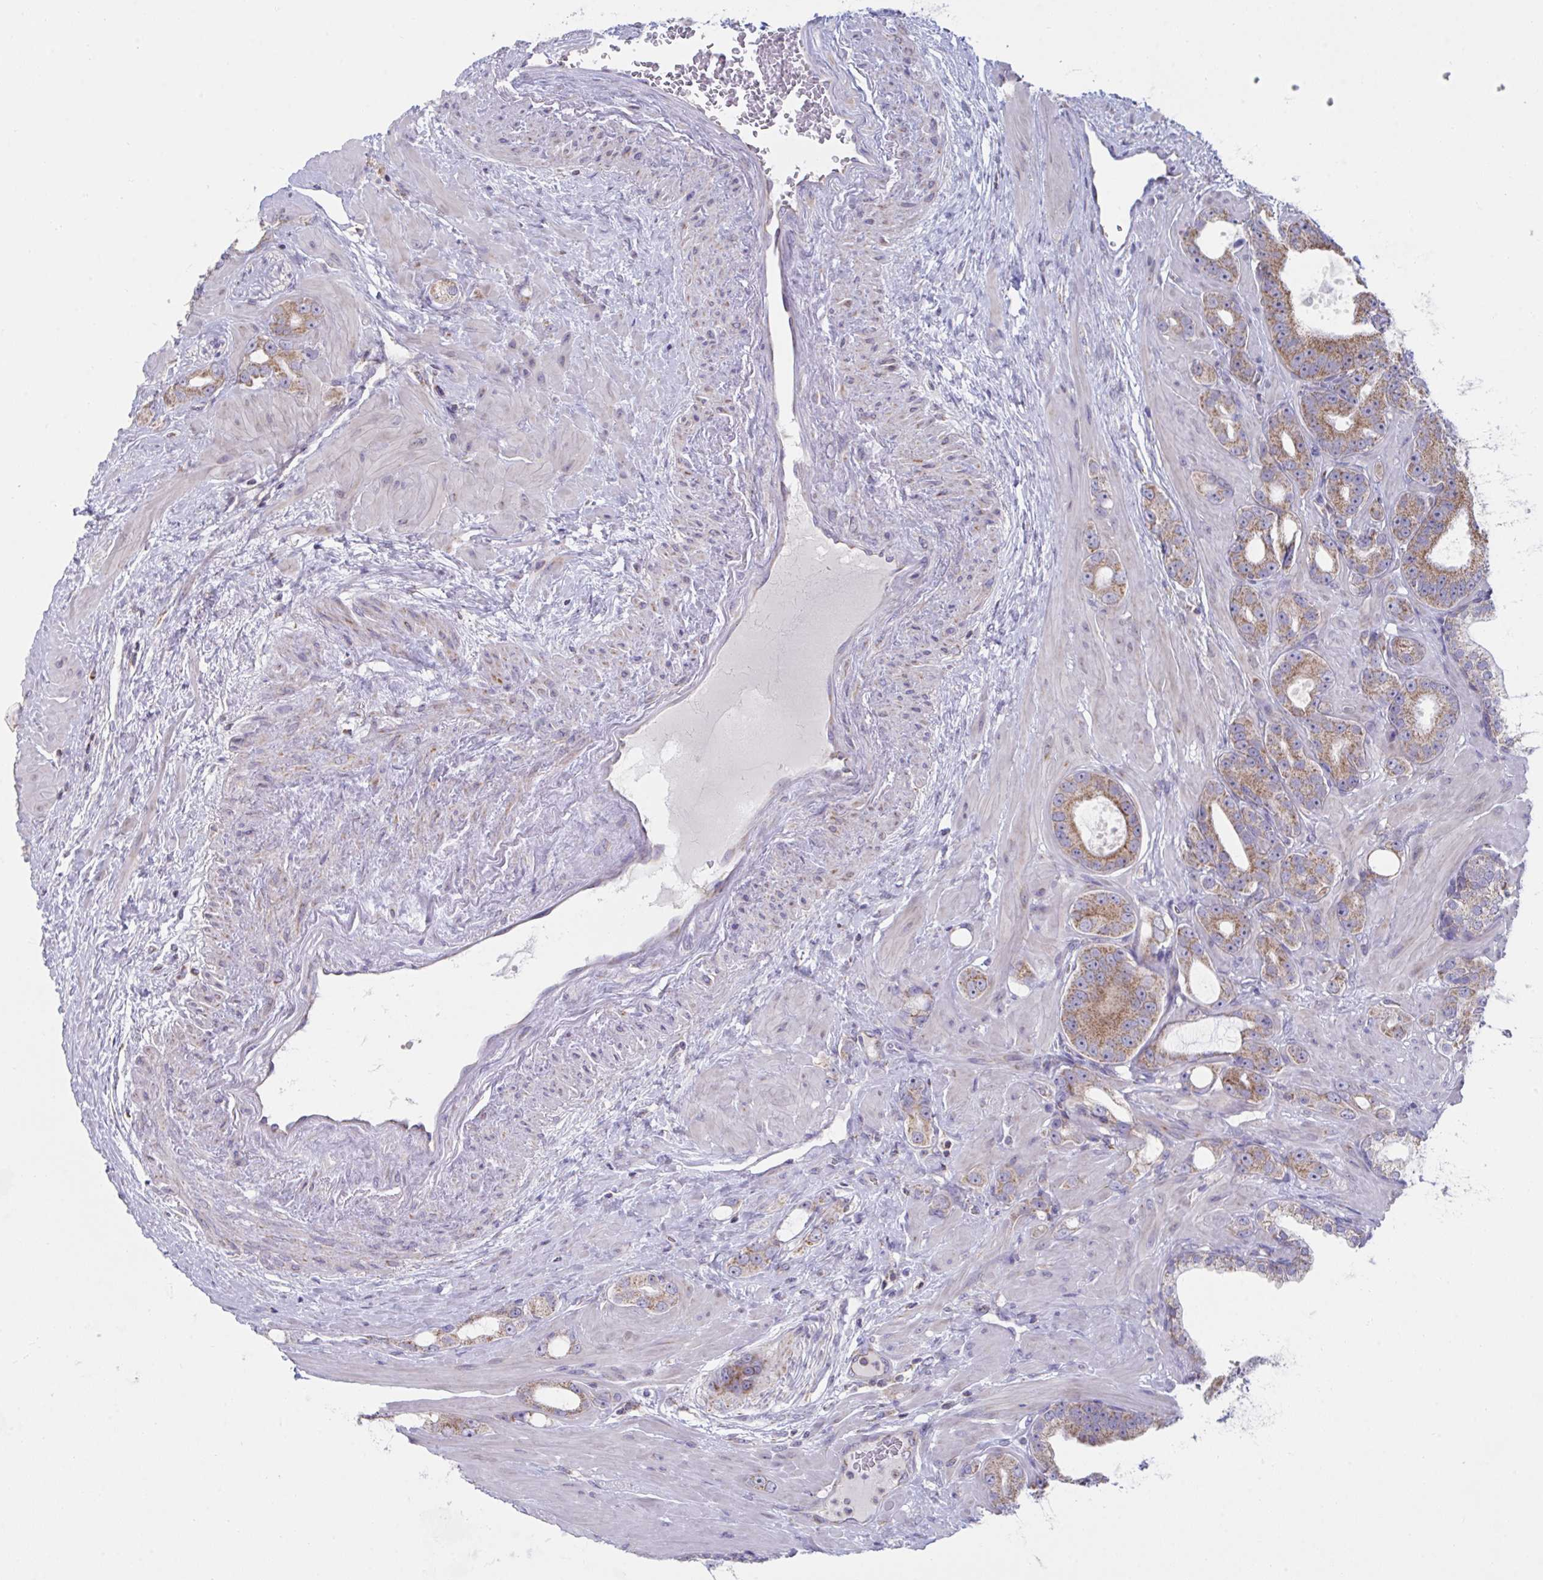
{"staining": {"intensity": "moderate", "quantity": ">75%", "location": "cytoplasmic/membranous"}, "tissue": "prostate cancer", "cell_type": "Tumor cells", "image_type": "cancer", "snomed": [{"axis": "morphology", "description": "Adenocarcinoma, High grade"}, {"axis": "topography", "description": "Prostate"}], "caption": "The photomicrograph demonstrates staining of high-grade adenocarcinoma (prostate), revealing moderate cytoplasmic/membranous protein expression (brown color) within tumor cells.", "gene": "NDUFA7", "patient": {"sex": "male", "age": 65}}